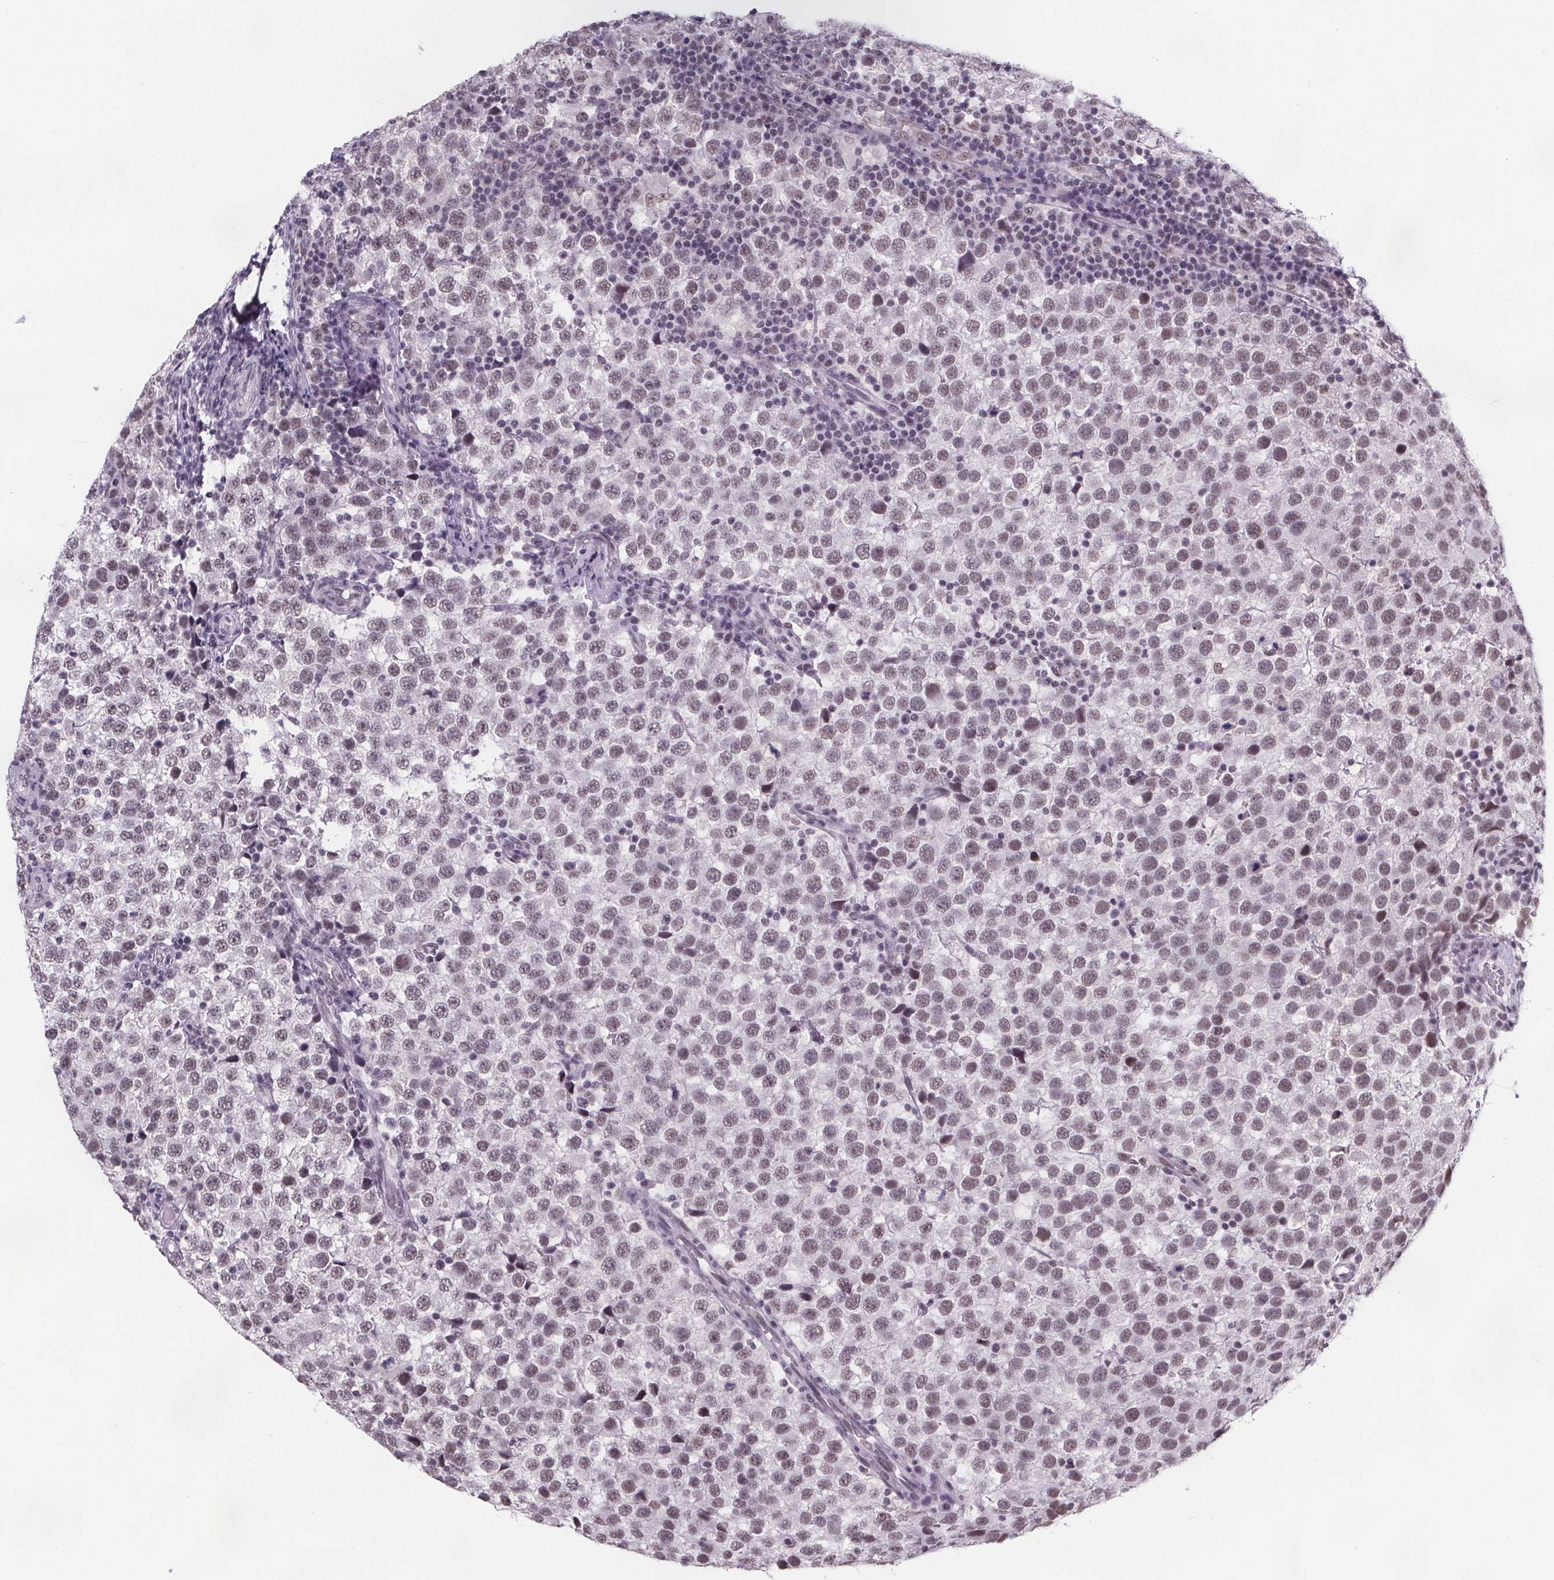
{"staining": {"intensity": "moderate", "quantity": ">75%", "location": "nuclear"}, "tissue": "testis cancer", "cell_type": "Tumor cells", "image_type": "cancer", "snomed": [{"axis": "morphology", "description": "Seminoma, NOS"}, {"axis": "topography", "description": "Testis"}], "caption": "A brown stain highlights moderate nuclear positivity of a protein in human testis cancer (seminoma) tumor cells.", "gene": "ZNF572", "patient": {"sex": "male", "age": 34}}